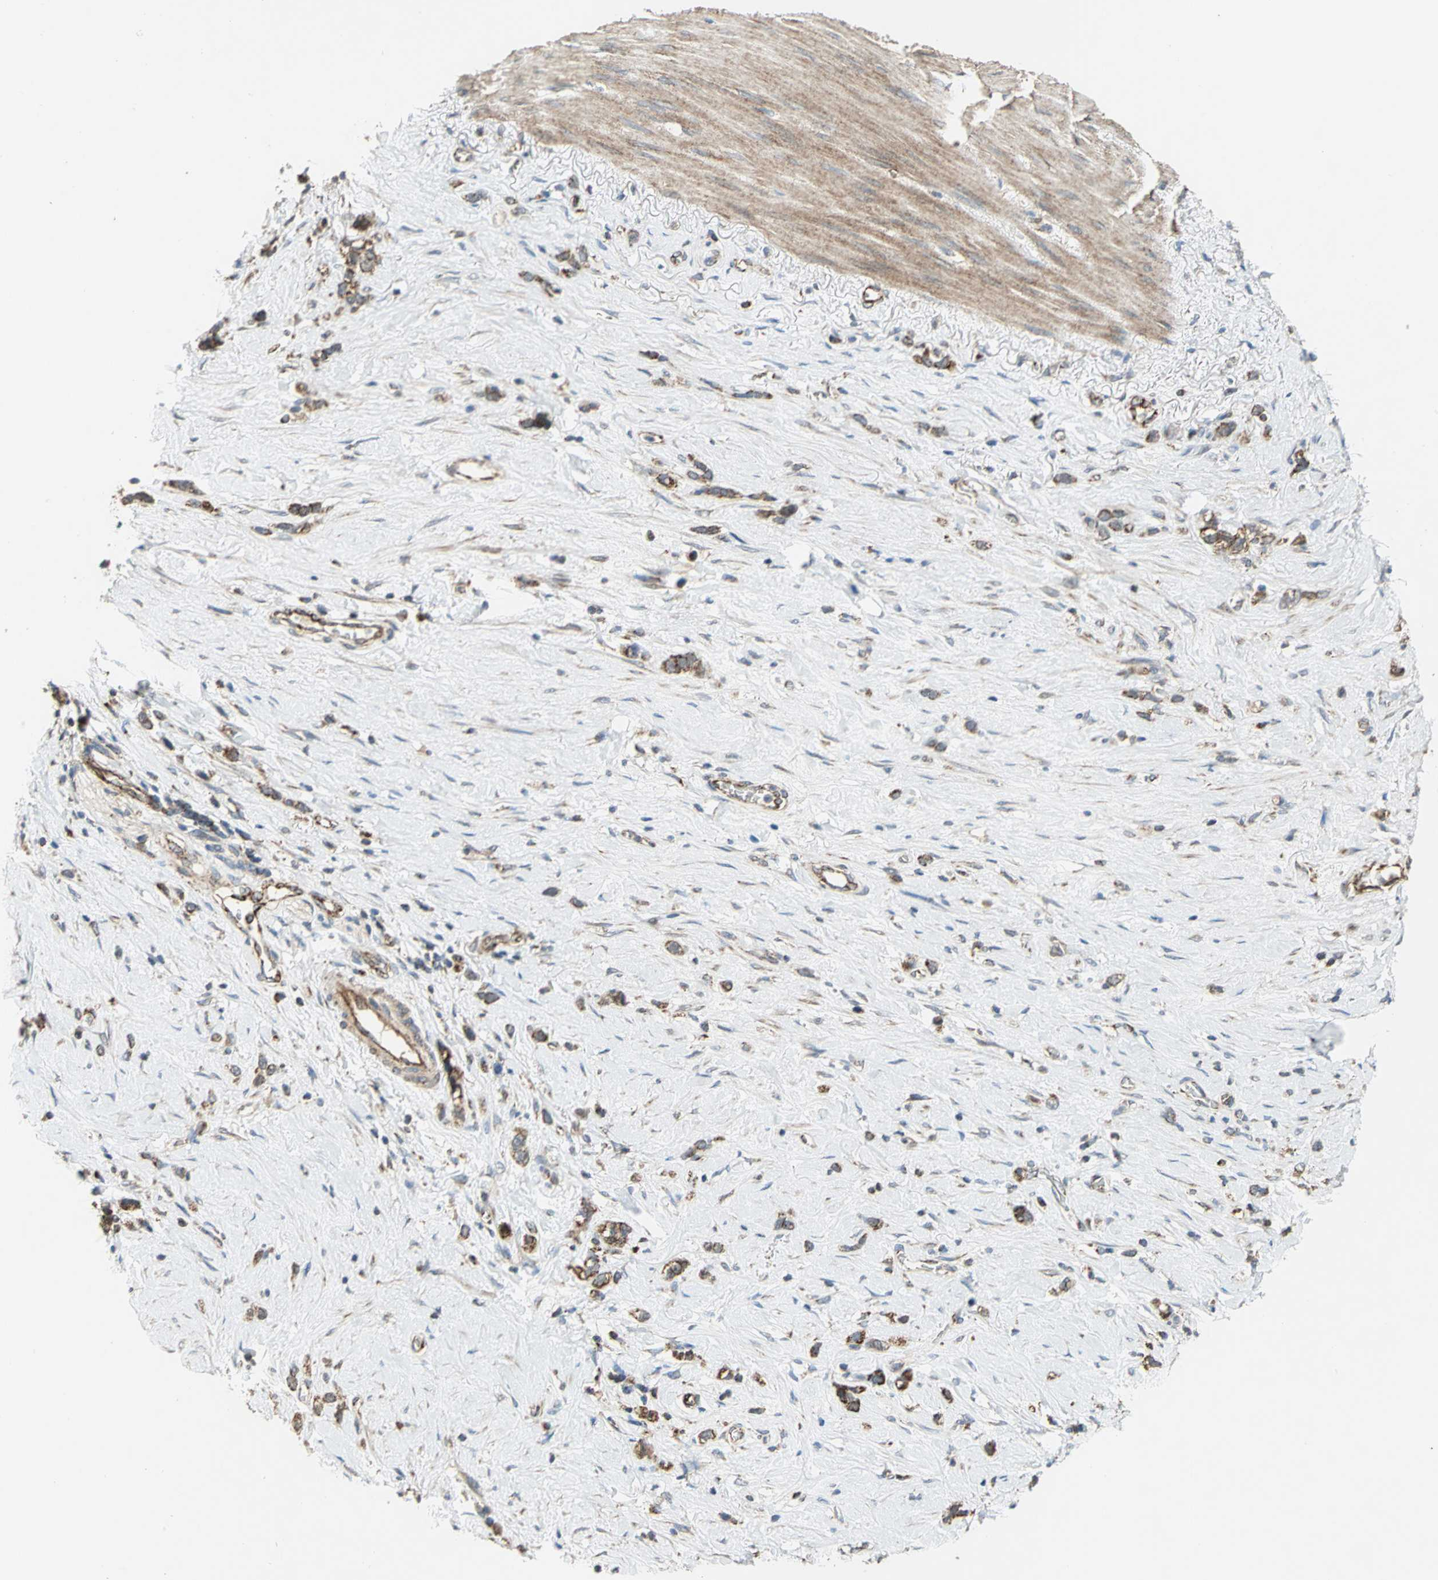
{"staining": {"intensity": "strong", "quantity": ">75%", "location": "cytoplasmic/membranous"}, "tissue": "stomach cancer", "cell_type": "Tumor cells", "image_type": "cancer", "snomed": [{"axis": "morphology", "description": "Normal tissue, NOS"}, {"axis": "morphology", "description": "Adenocarcinoma, NOS"}, {"axis": "morphology", "description": "Adenocarcinoma, High grade"}, {"axis": "topography", "description": "Stomach, upper"}, {"axis": "topography", "description": "Stomach"}], "caption": "Stomach cancer stained with DAB (3,3'-diaminobenzidine) IHC demonstrates high levels of strong cytoplasmic/membranous staining in approximately >75% of tumor cells. The staining was performed using DAB to visualize the protein expression in brown, while the nuclei were stained in blue with hematoxylin (Magnification: 20x).", "gene": "MRPS22", "patient": {"sex": "female", "age": 65}}